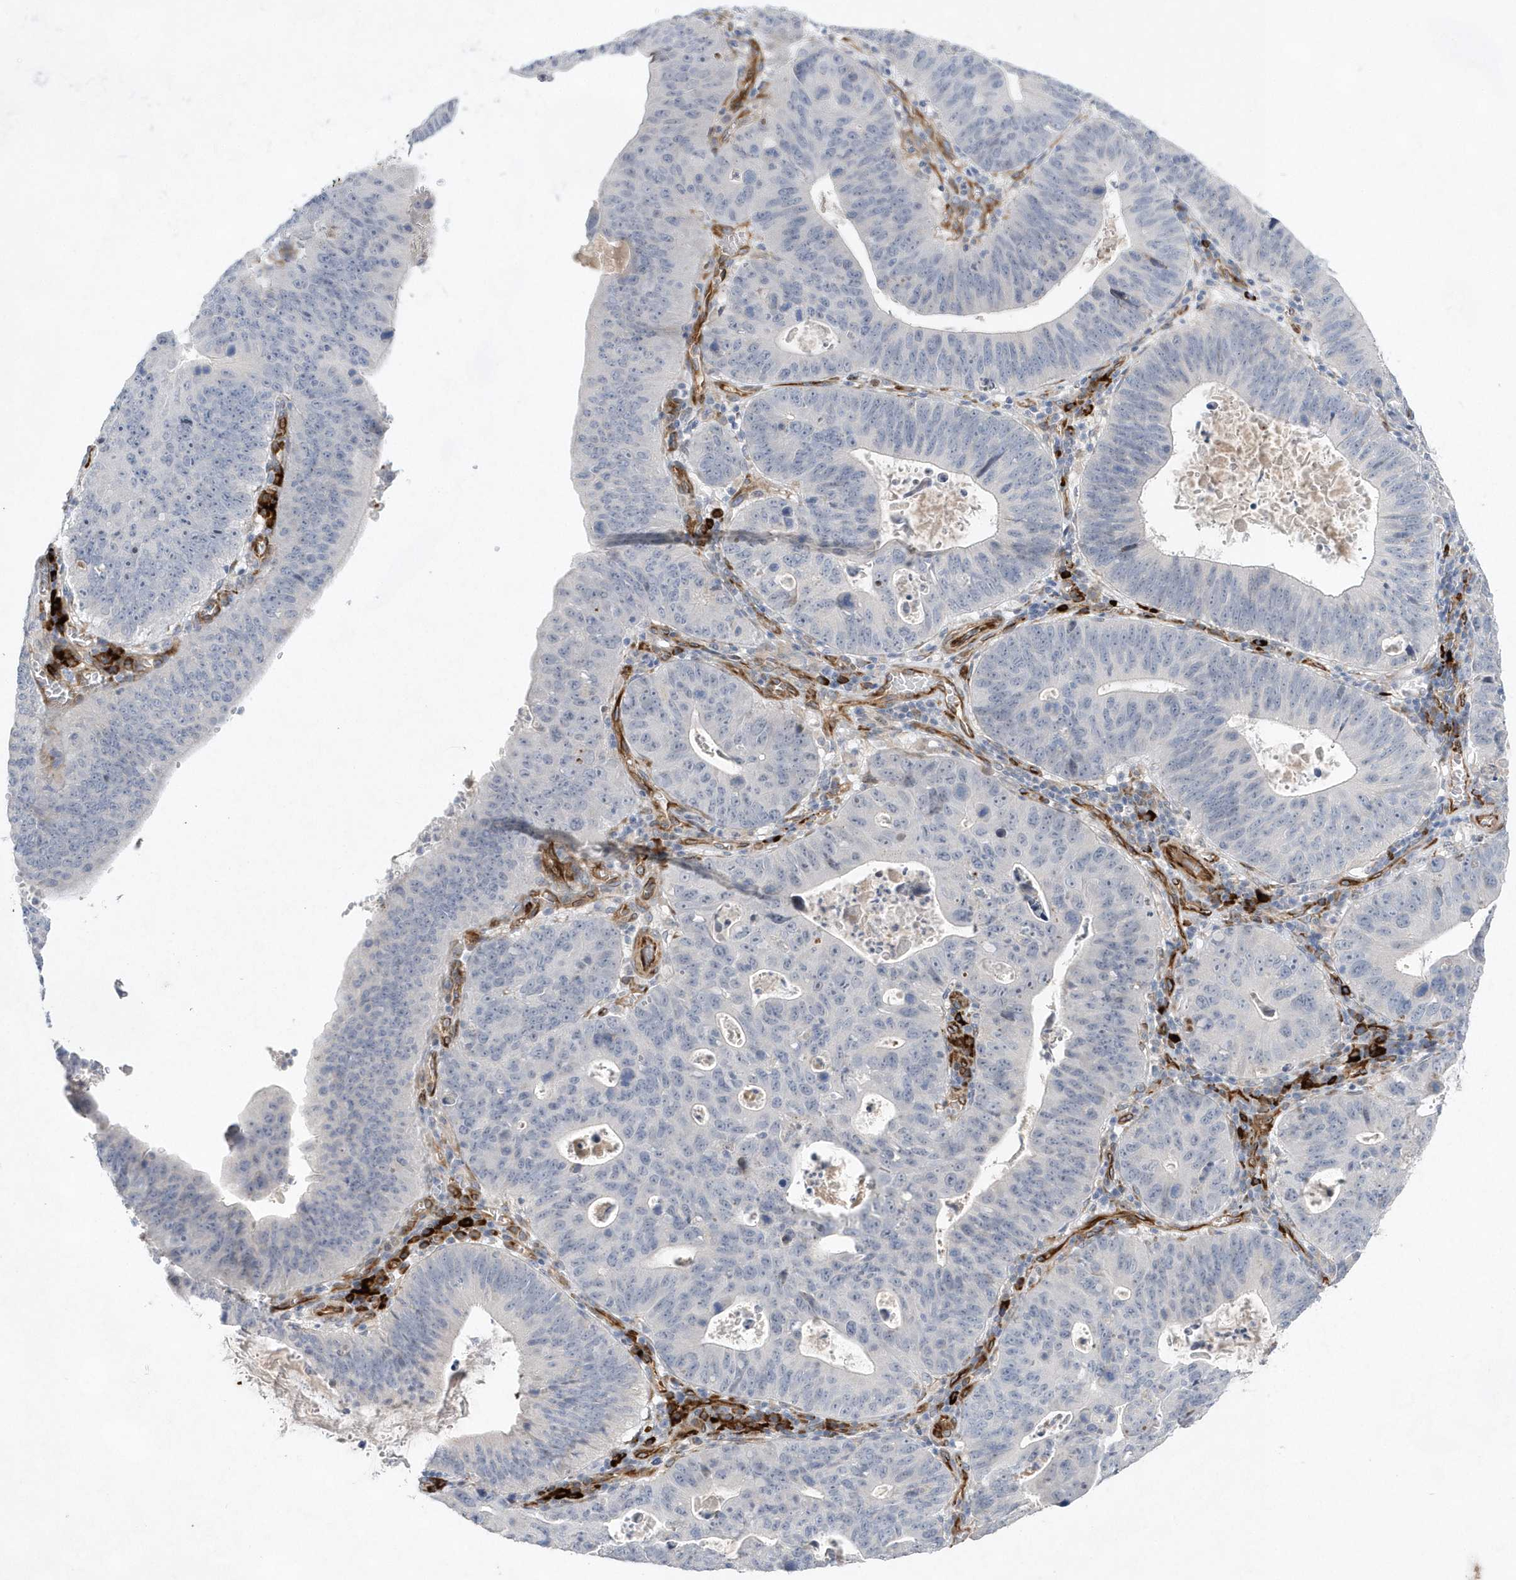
{"staining": {"intensity": "negative", "quantity": "none", "location": "none"}, "tissue": "stomach cancer", "cell_type": "Tumor cells", "image_type": "cancer", "snomed": [{"axis": "morphology", "description": "Adenocarcinoma, NOS"}, {"axis": "topography", "description": "Stomach"}], "caption": "Tumor cells show no significant staining in stomach adenocarcinoma.", "gene": "TMEM132B", "patient": {"sex": "male", "age": 59}}